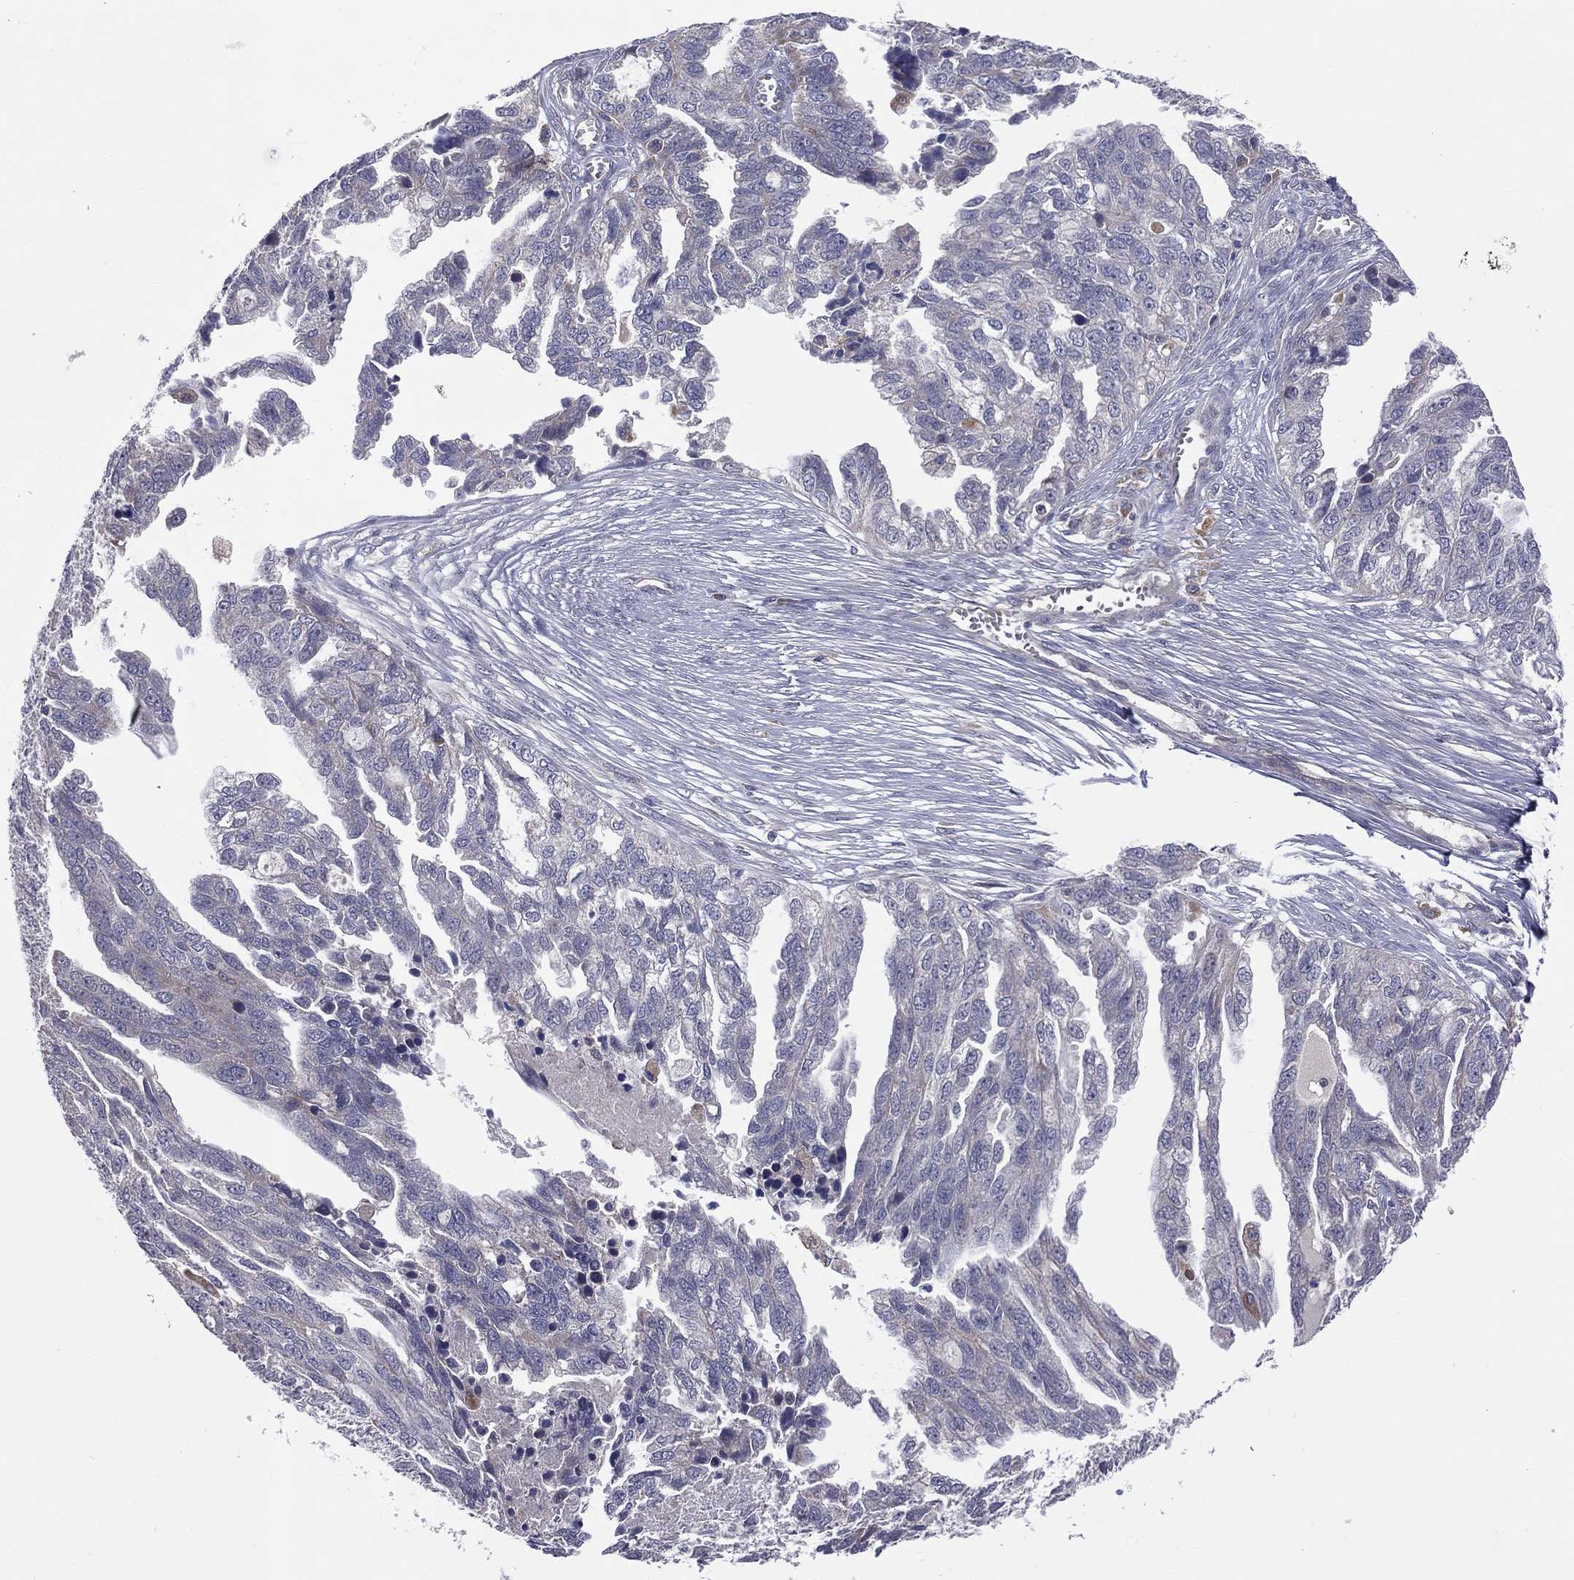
{"staining": {"intensity": "negative", "quantity": "none", "location": "none"}, "tissue": "ovarian cancer", "cell_type": "Tumor cells", "image_type": "cancer", "snomed": [{"axis": "morphology", "description": "Cystadenocarcinoma, serous, NOS"}, {"axis": "topography", "description": "Ovary"}], "caption": "DAB immunohistochemical staining of ovarian serous cystadenocarcinoma displays no significant positivity in tumor cells.", "gene": "STARD3", "patient": {"sex": "female", "age": 51}}